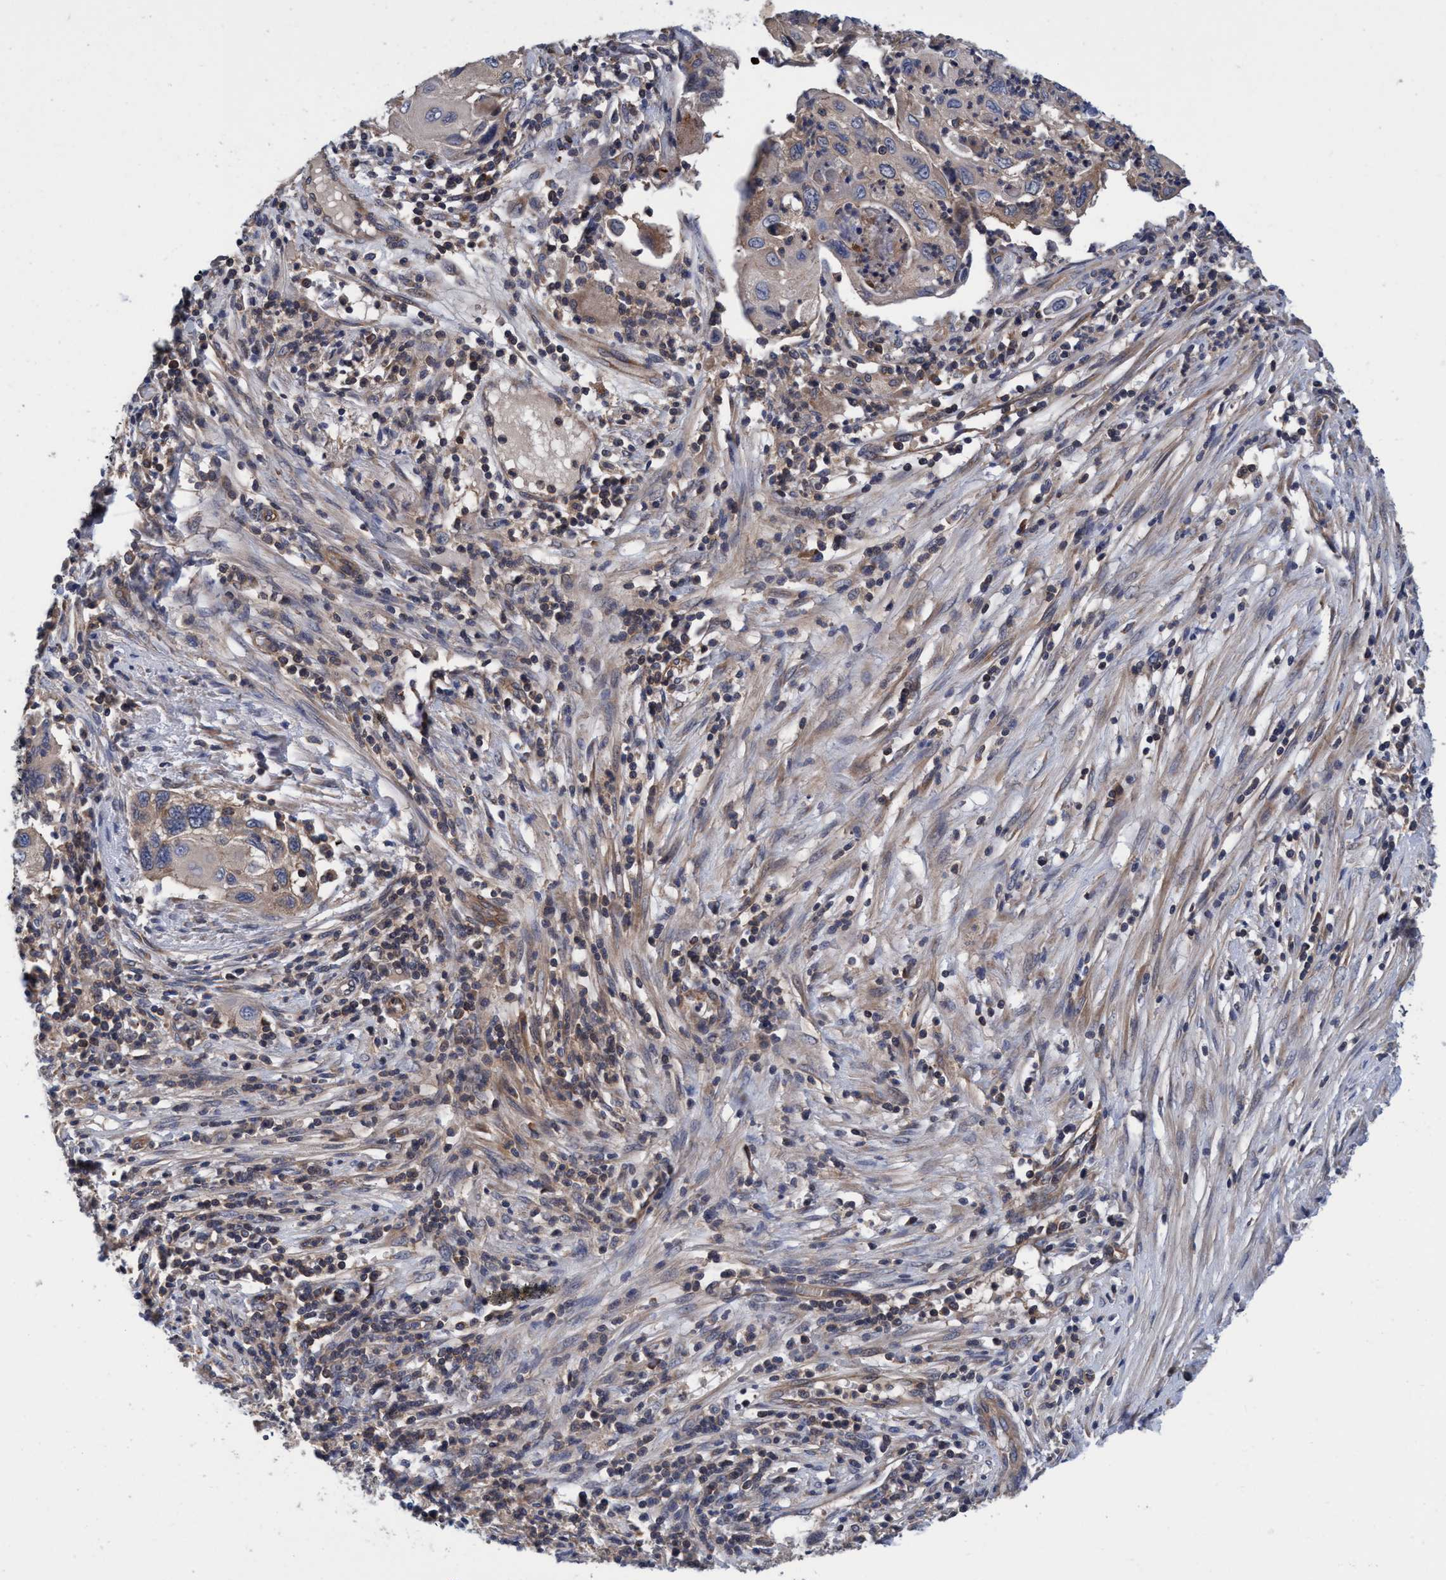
{"staining": {"intensity": "weak", "quantity": ">75%", "location": "cytoplasmic/membranous"}, "tissue": "cervical cancer", "cell_type": "Tumor cells", "image_type": "cancer", "snomed": [{"axis": "morphology", "description": "Squamous cell carcinoma, NOS"}, {"axis": "topography", "description": "Cervix"}], "caption": "Cervical cancer (squamous cell carcinoma) tissue exhibits weak cytoplasmic/membranous staining in about >75% of tumor cells", "gene": "CALCOCO2", "patient": {"sex": "female", "age": 70}}